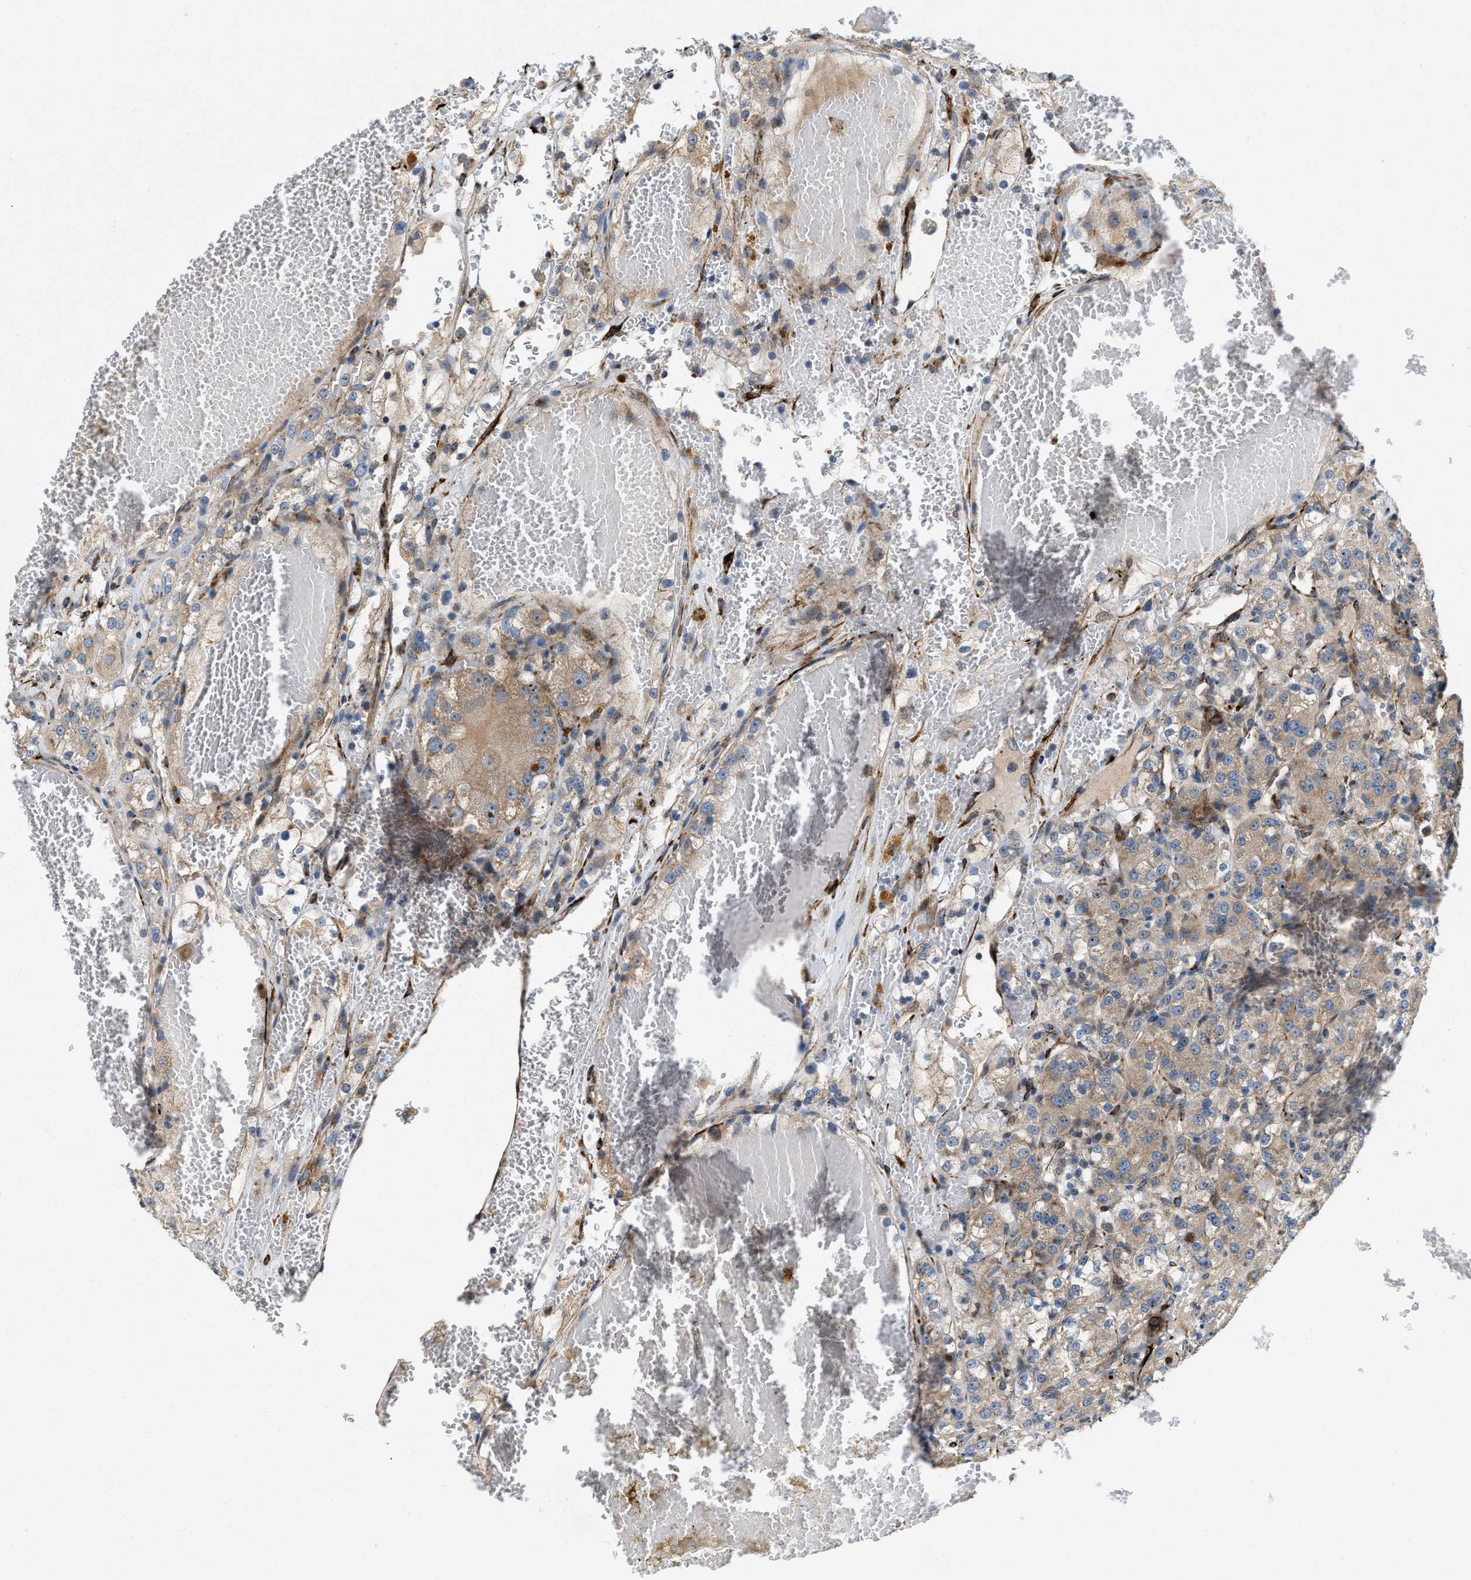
{"staining": {"intensity": "weak", "quantity": ">75%", "location": "cytoplasmic/membranous"}, "tissue": "renal cancer", "cell_type": "Tumor cells", "image_type": "cancer", "snomed": [{"axis": "morphology", "description": "Normal tissue, NOS"}, {"axis": "morphology", "description": "Adenocarcinoma, NOS"}, {"axis": "topography", "description": "Kidney"}], "caption": "Protein expression analysis of renal cancer exhibits weak cytoplasmic/membranous staining in approximately >75% of tumor cells. The protein of interest is shown in brown color, while the nuclei are stained blue.", "gene": "ZNF599", "patient": {"sex": "male", "age": 61}}